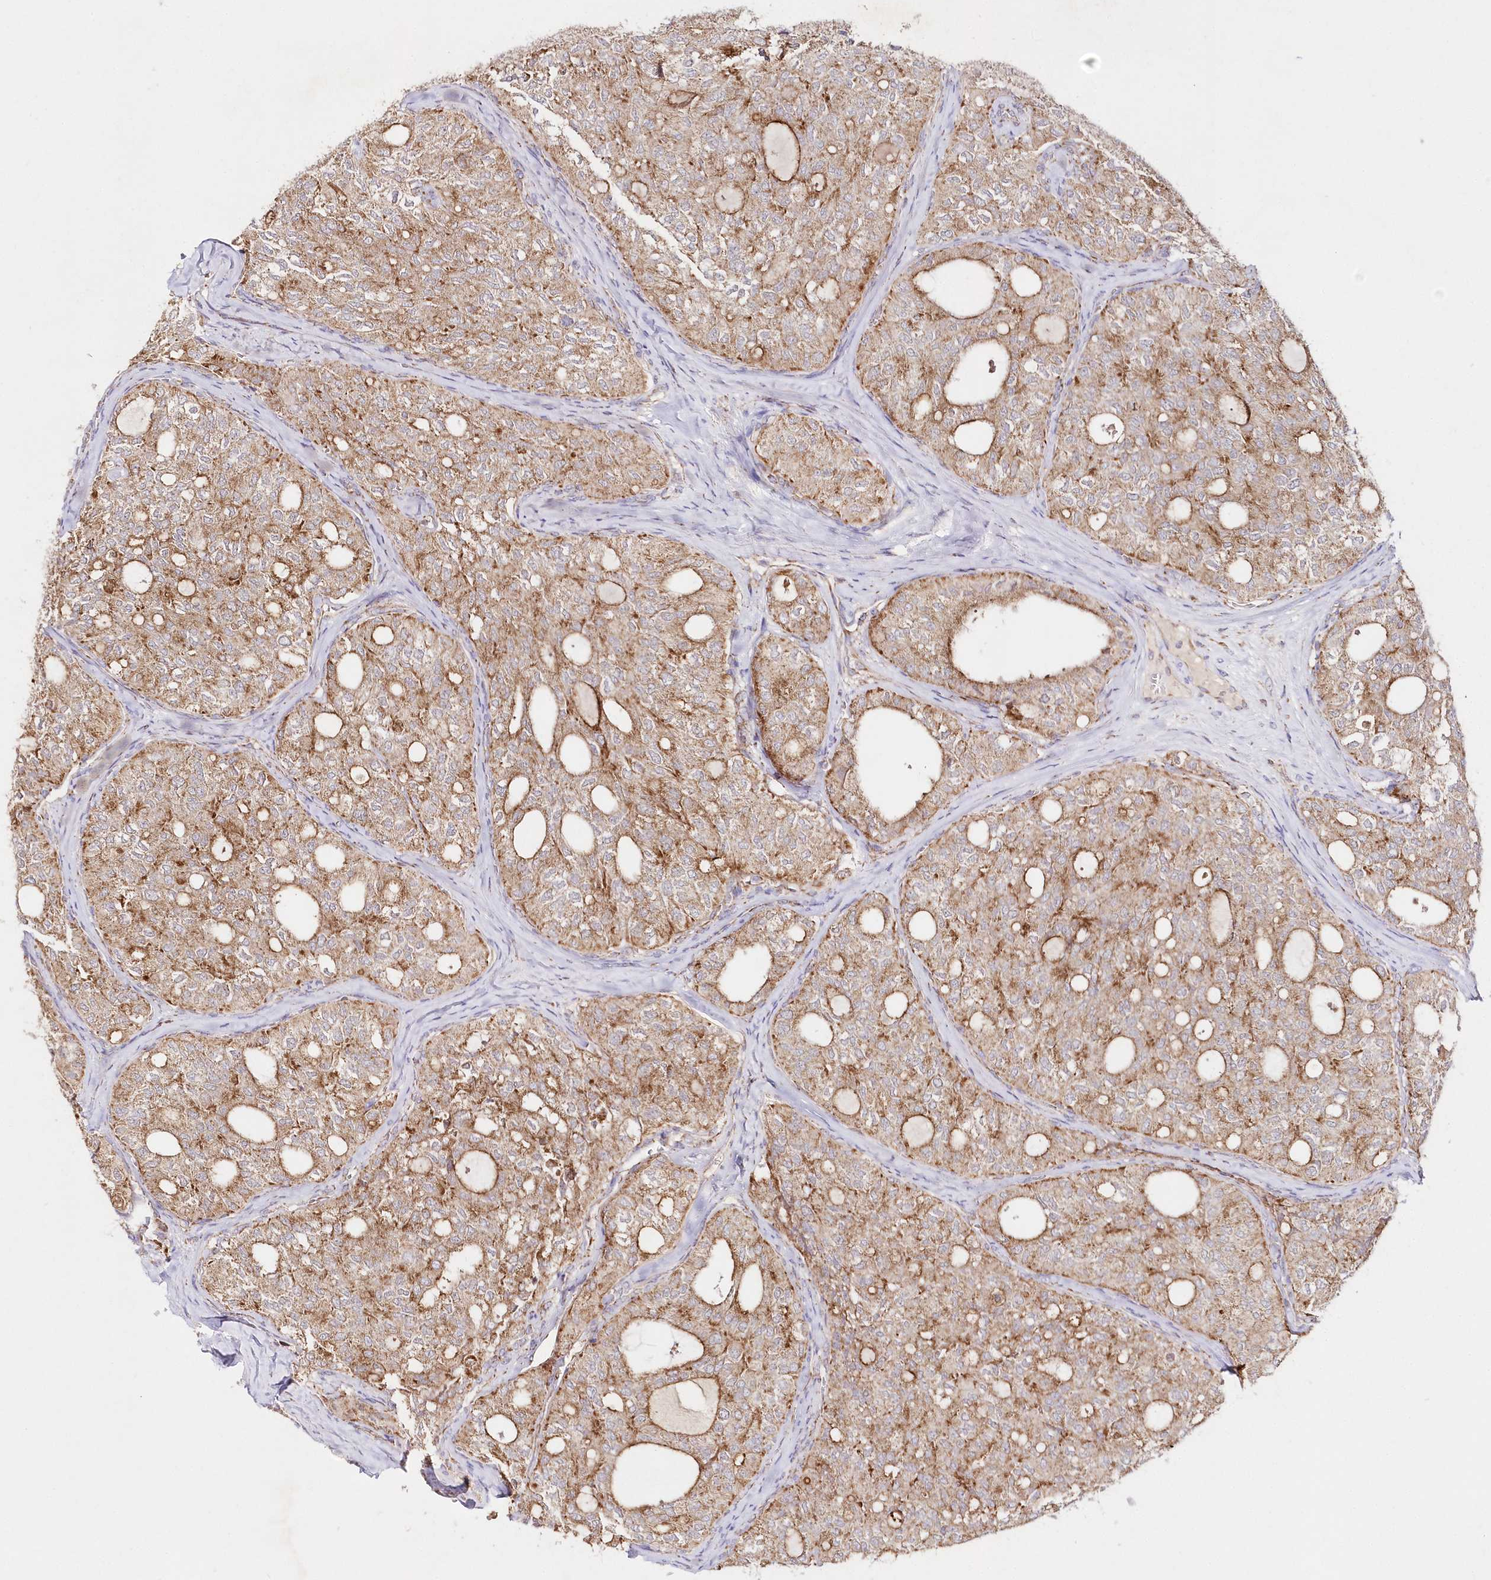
{"staining": {"intensity": "moderate", "quantity": ">75%", "location": "cytoplasmic/membranous"}, "tissue": "thyroid cancer", "cell_type": "Tumor cells", "image_type": "cancer", "snomed": [{"axis": "morphology", "description": "Follicular adenoma carcinoma, NOS"}, {"axis": "topography", "description": "Thyroid gland"}], "caption": "IHC image of neoplastic tissue: thyroid cancer stained using immunohistochemistry shows medium levels of moderate protein expression localized specifically in the cytoplasmic/membranous of tumor cells, appearing as a cytoplasmic/membranous brown color.", "gene": "DNA2", "patient": {"sex": "male", "age": 75}}